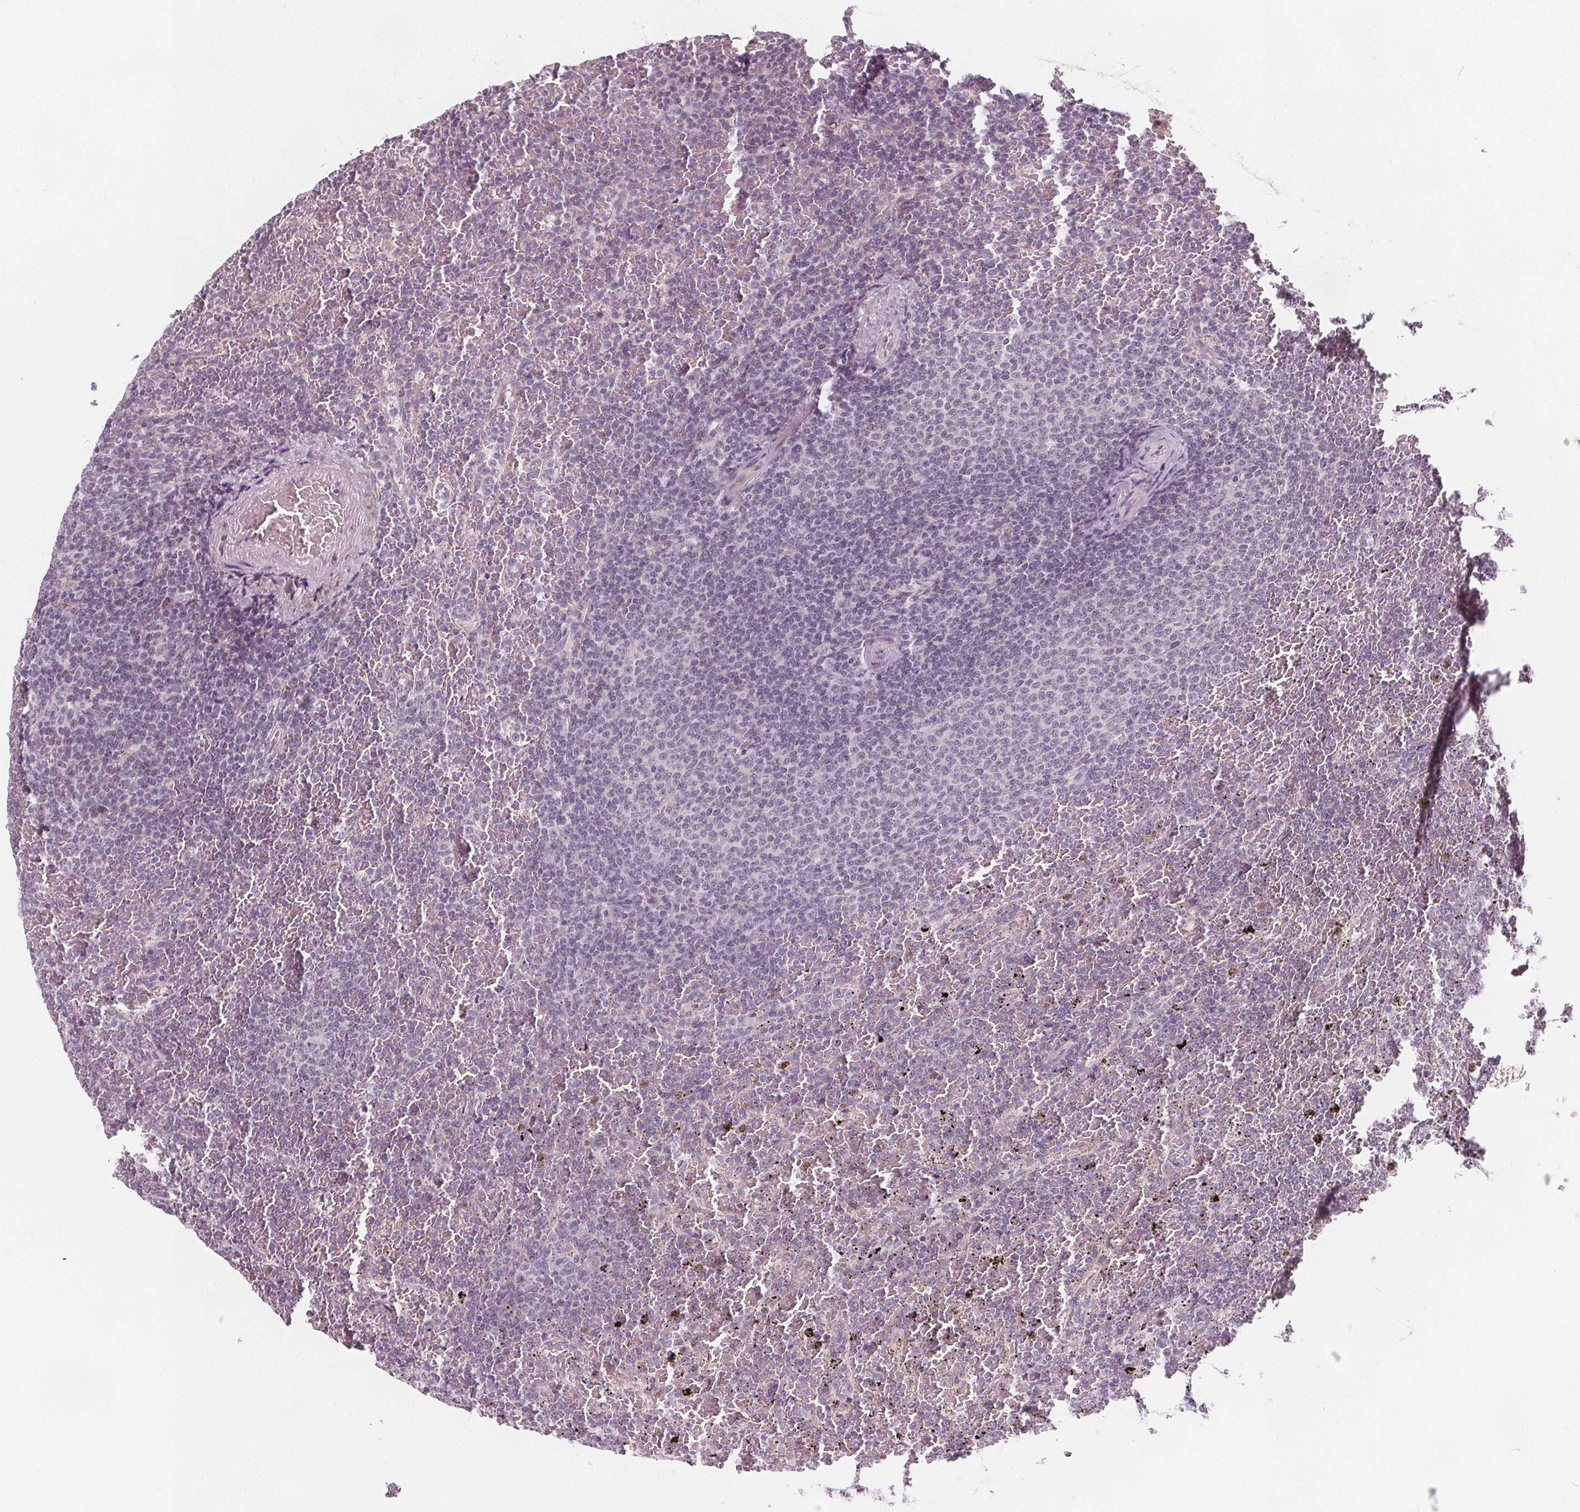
{"staining": {"intensity": "negative", "quantity": "none", "location": "none"}, "tissue": "lymphoma", "cell_type": "Tumor cells", "image_type": "cancer", "snomed": [{"axis": "morphology", "description": "Malignant lymphoma, non-Hodgkin's type, Low grade"}, {"axis": "topography", "description": "Spleen"}], "caption": "Protein analysis of malignant lymphoma, non-Hodgkin's type (low-grade) exhibits no significant positivity in tumor cells. (DAB IHC visualized using brightfield microscopy, high magnification).", "gene": "NUP210L", "patient": {"sex": "female", "age": 77}}